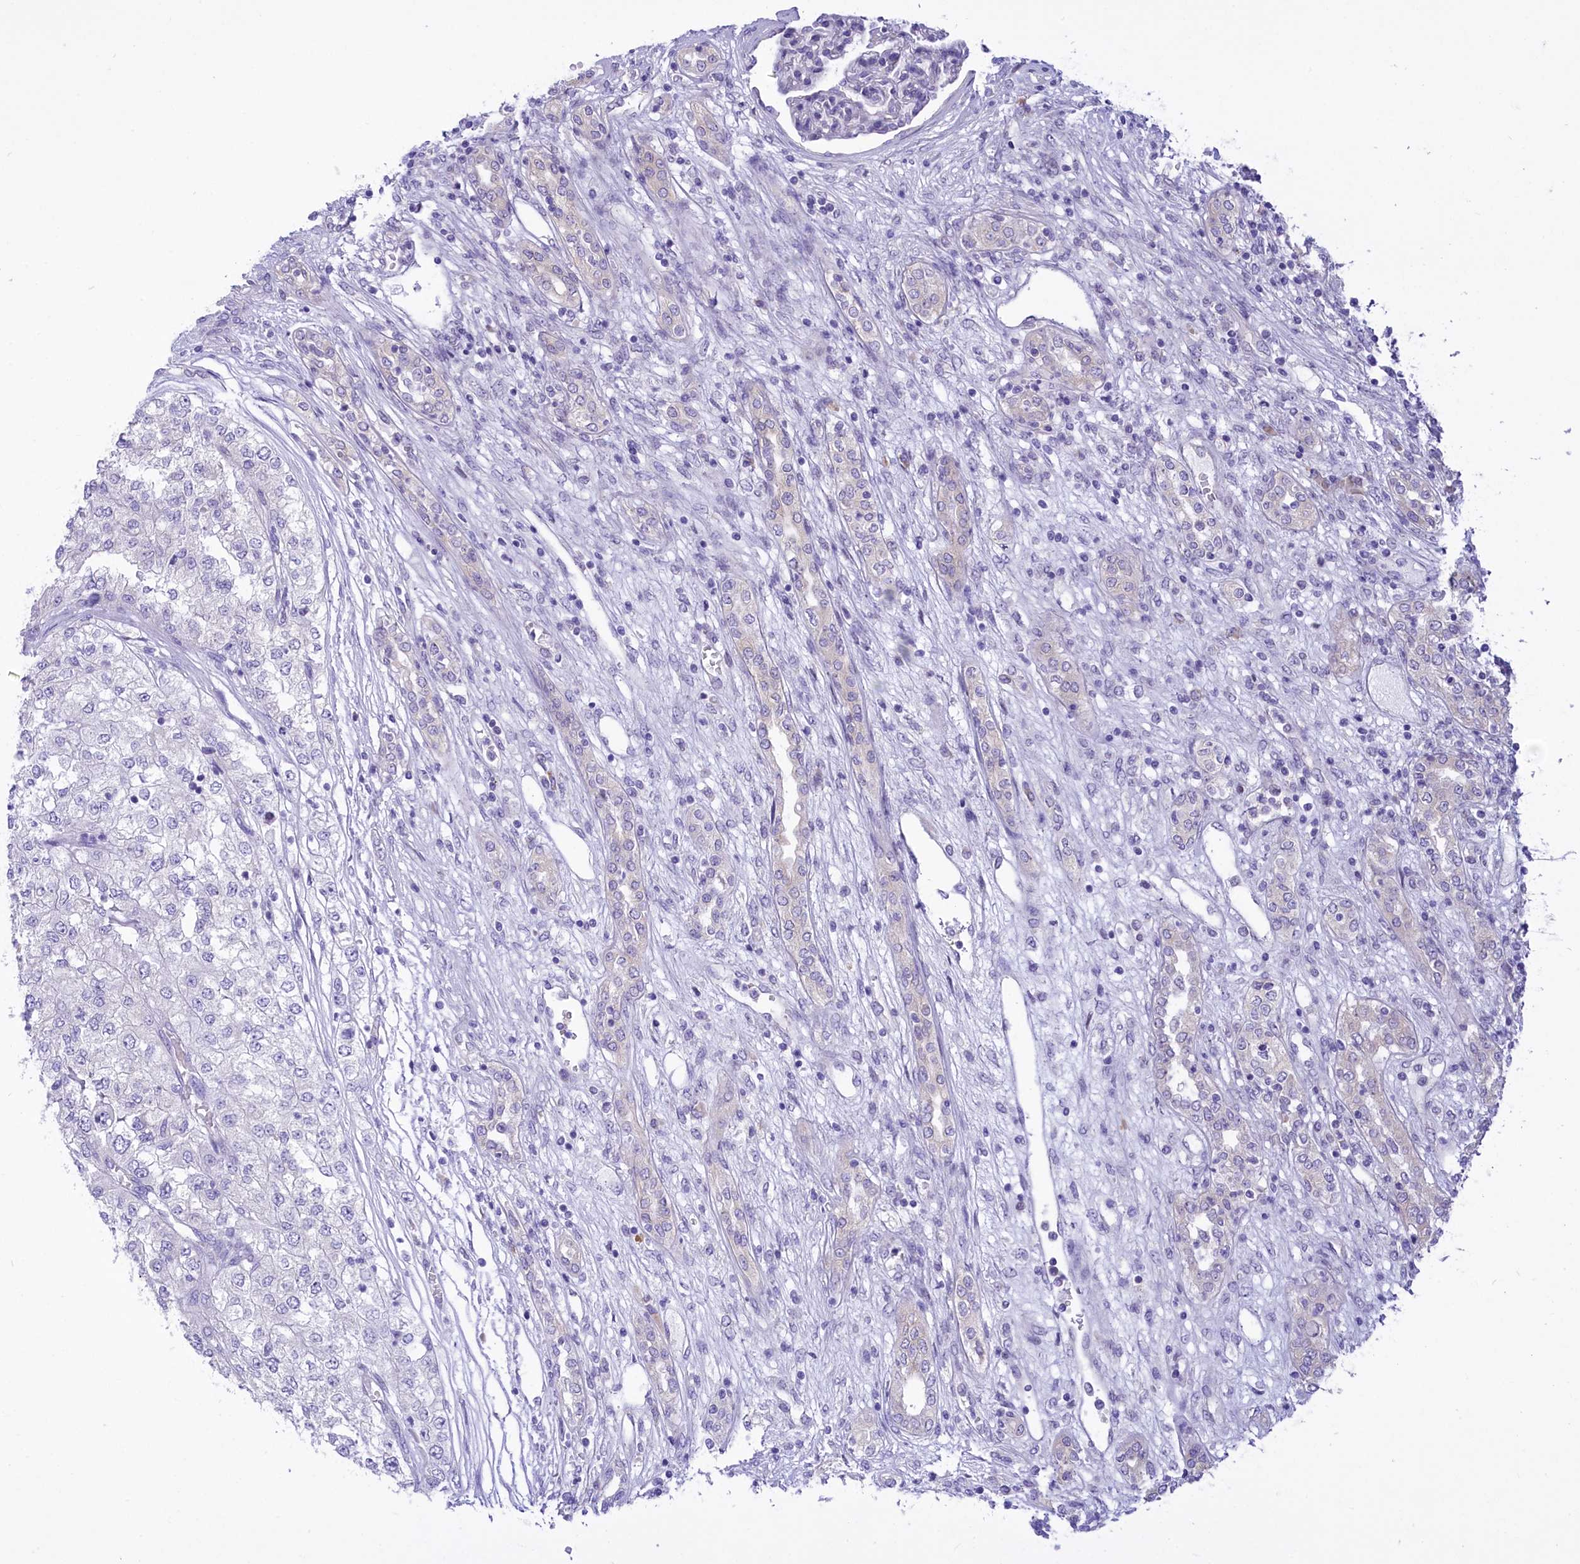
{"staining": {"intensity": "negative", "quantity": "none", "location": "none"}, "tissue": "renal cancer", "cell_type": "Tumor cells", "image_type": "cancer", "snomed": [{"axis": "morphology", "description": "Adenocarcinoma, NOS"}, {"axis": "topography", "description": "Kidney"}], "caption": "A micrograph of human renal cancer (adenocarcinoma) is negative for staining in tumor cells. Brightfield microscopy of IHC stained with DAB (3,3'-diaminobenzidine) (brown) and hematoxylin (blue), captured at high magnification.", "gene": "DCAF16", "patient": {"sex": "female", "age": 54}}